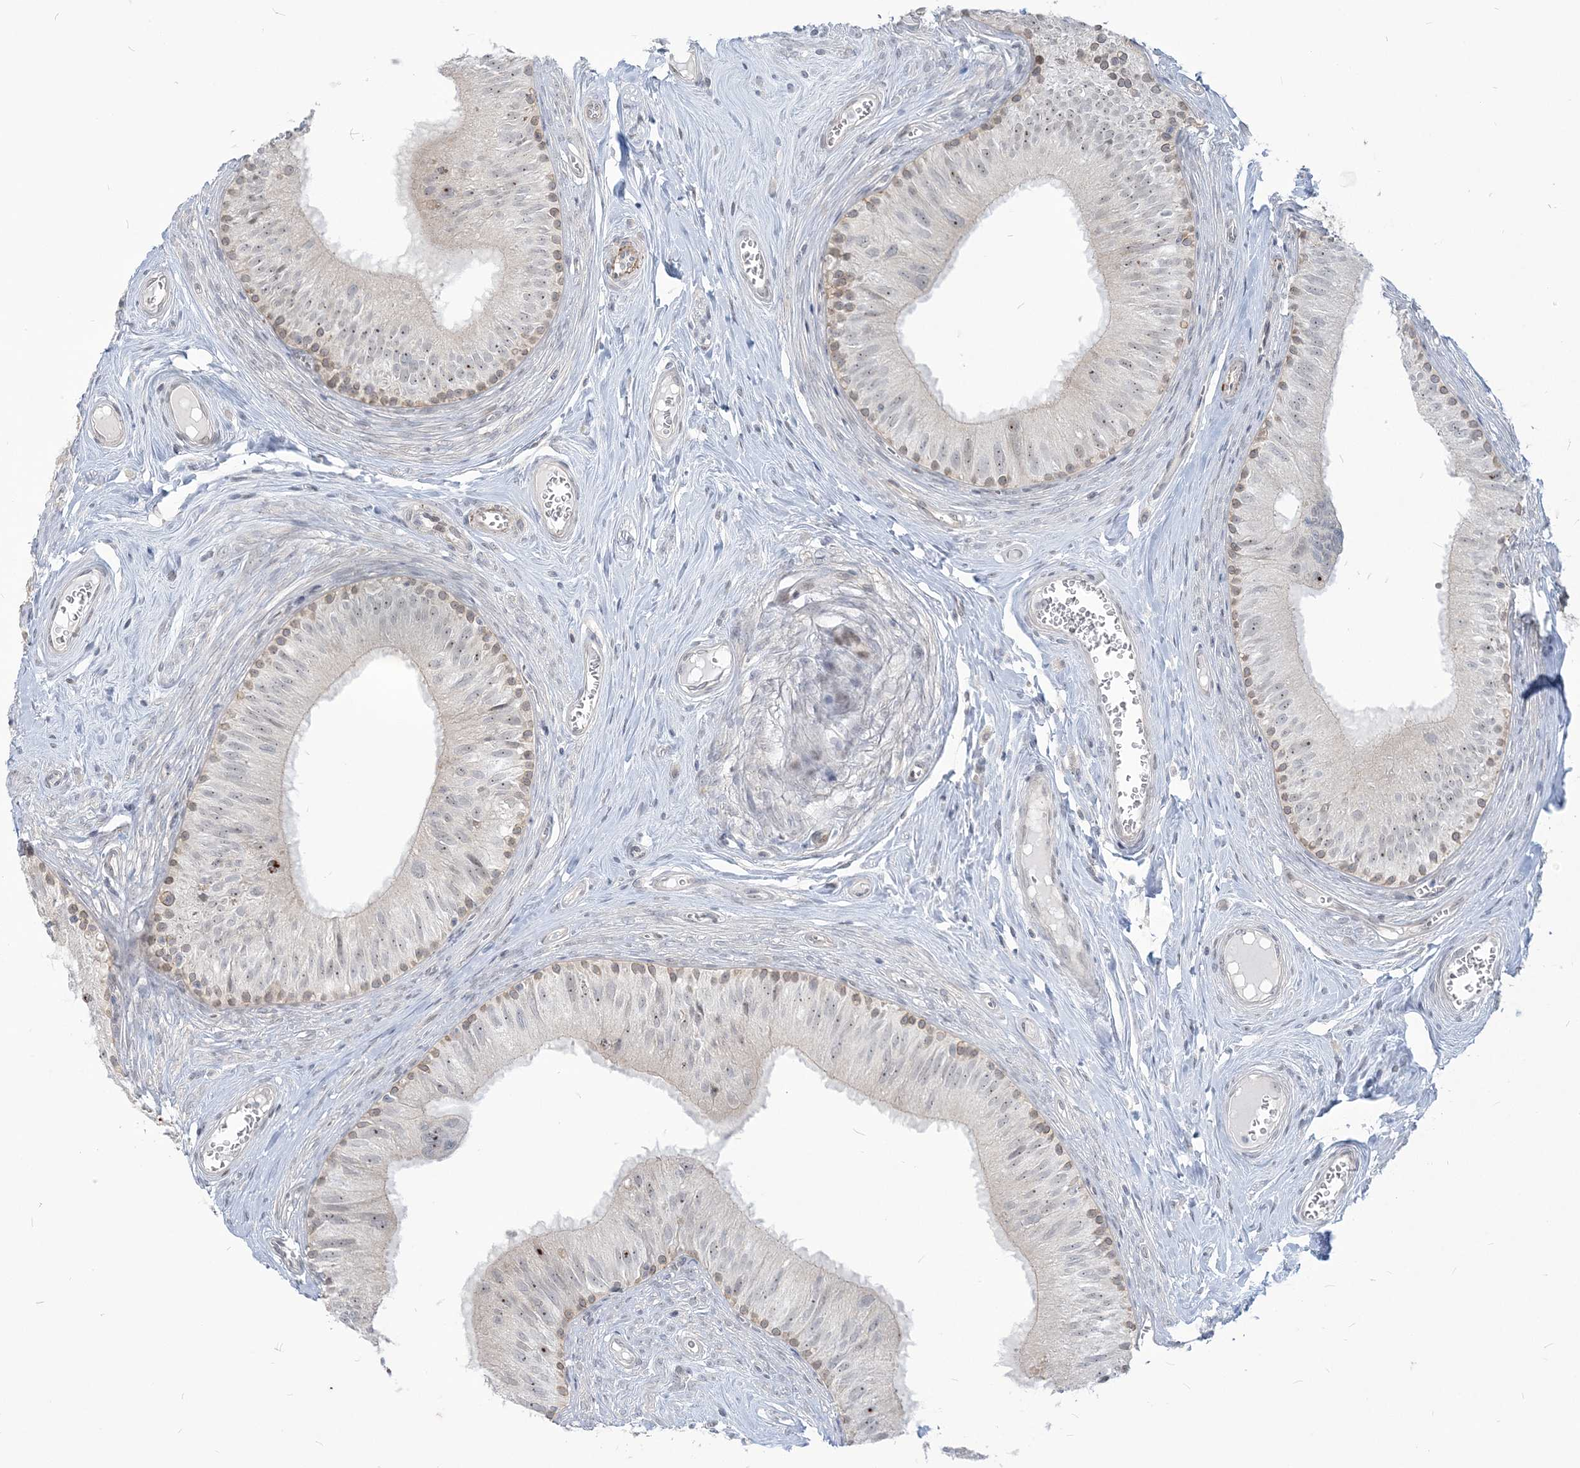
{"staining": {"intensity": "weak", "quantity": "<25%", "location": "cytoplasmic/membranous,nuclear"}, "tissue": "epididymis", "cell_type": "Glandular cells", "image_type": "normal", "snomed": [{"axis": "morphology", "description": "Normal tissue, NOS"}, {"axis": "topography", "description": "Epididymis"}], "caption": "There is no significant positivity in glandular cells of epididymis. (Immunohistochemistry (ihc), brightfield microscopy, high magnification).", "gene": "SDAD1", "patient": {"sex": "male", "age": 46}}